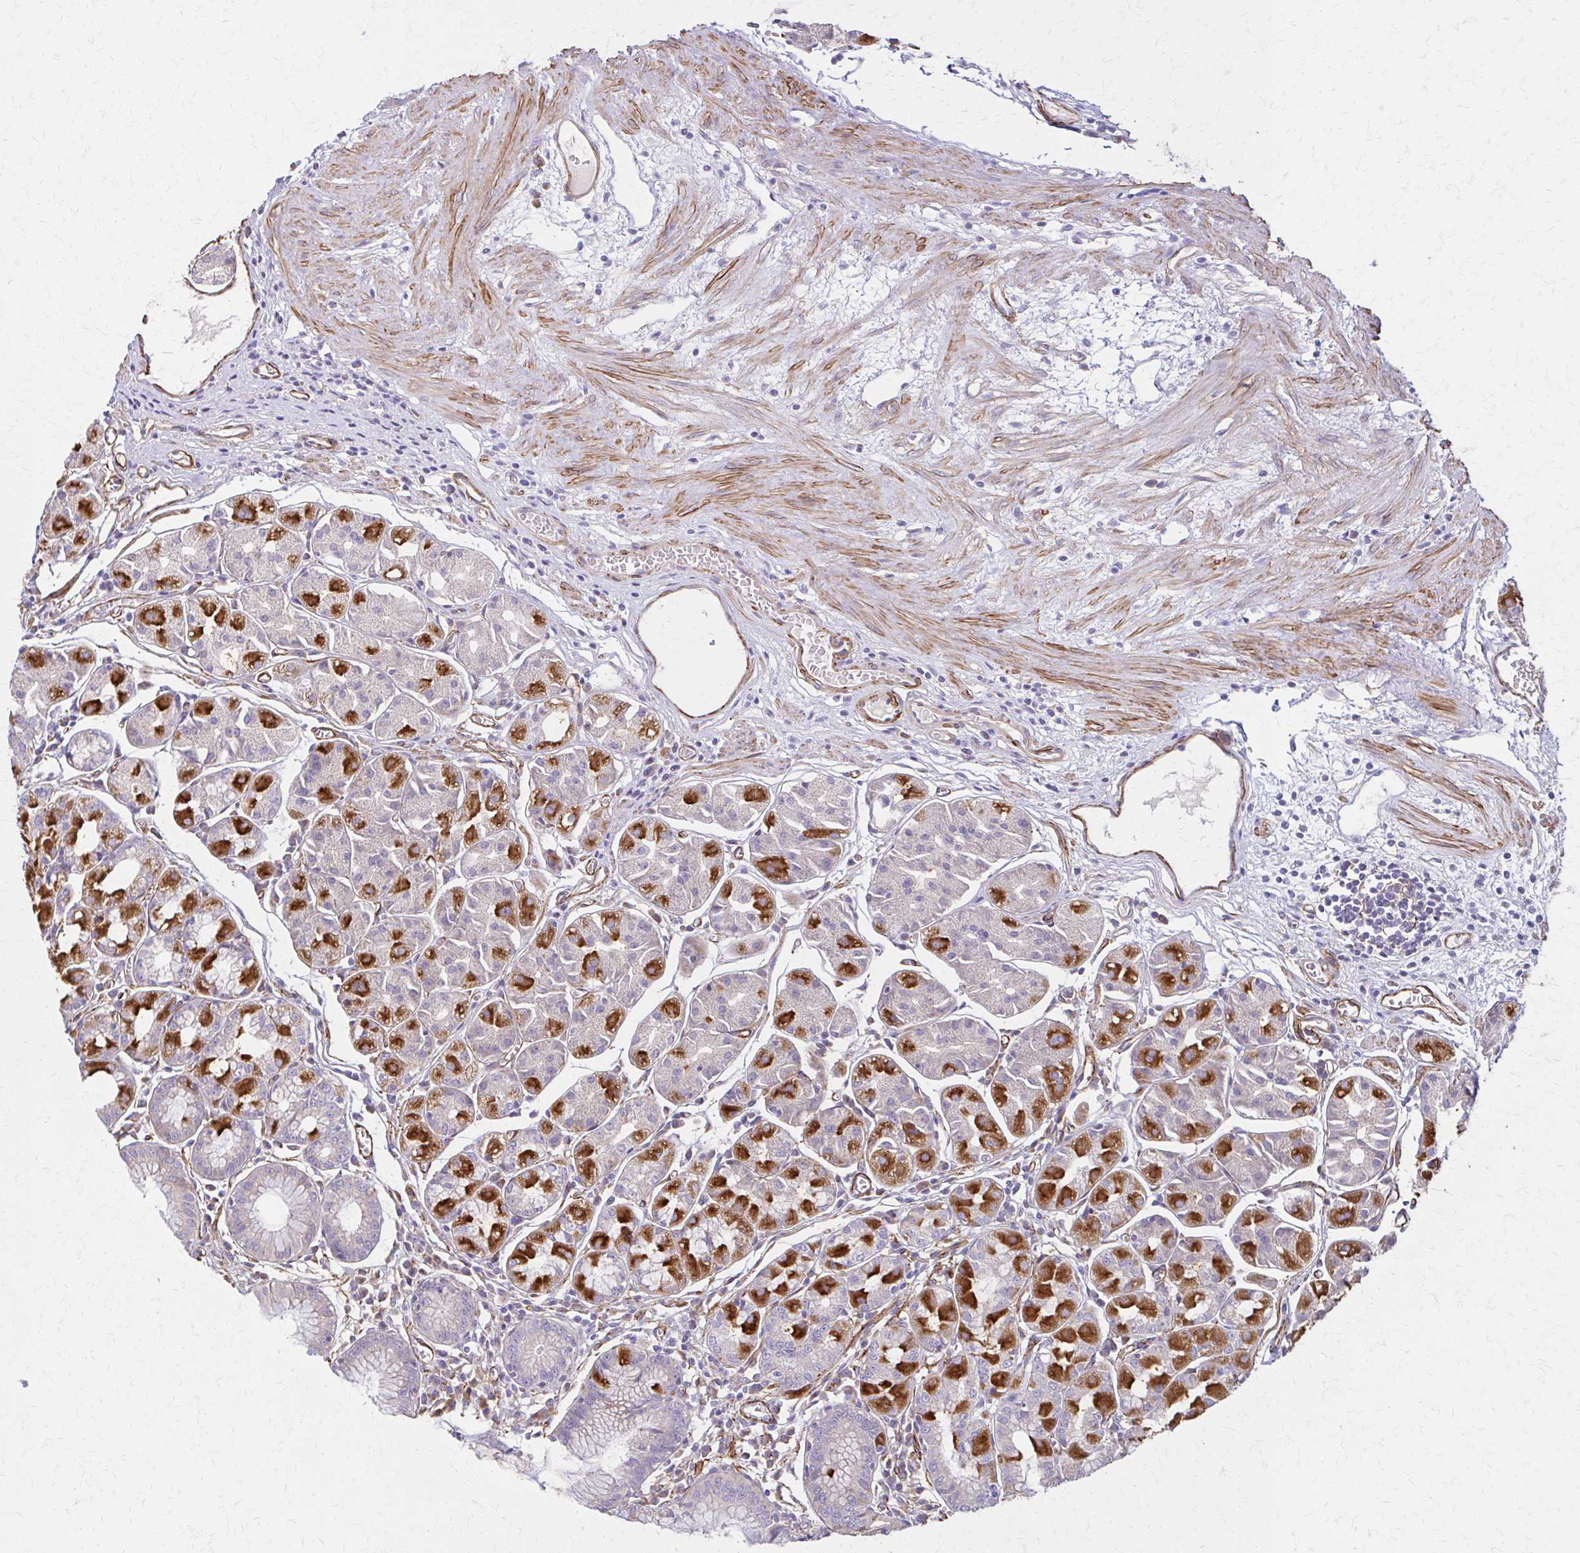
{"staining": {"intensity": "strong", "quantity": "25%-75%", "location": "cytoplasmic/membranous"}, "tissue": "stomach", "cell_type": "Glandular cells", "image_type": "normal", "snomed": [{"axis": "morphology", "description": "Normal tissue, NOS"}, {"axis": "topography", "description": "Stomach"}], "caption": "Glandular cells demonstrate strong cytoplasmic/membranous staining in about 25%-75% of cells in benign stomach.", "gene": "TIMMDC1", "patient": {"sex": "male", "age": 55}}